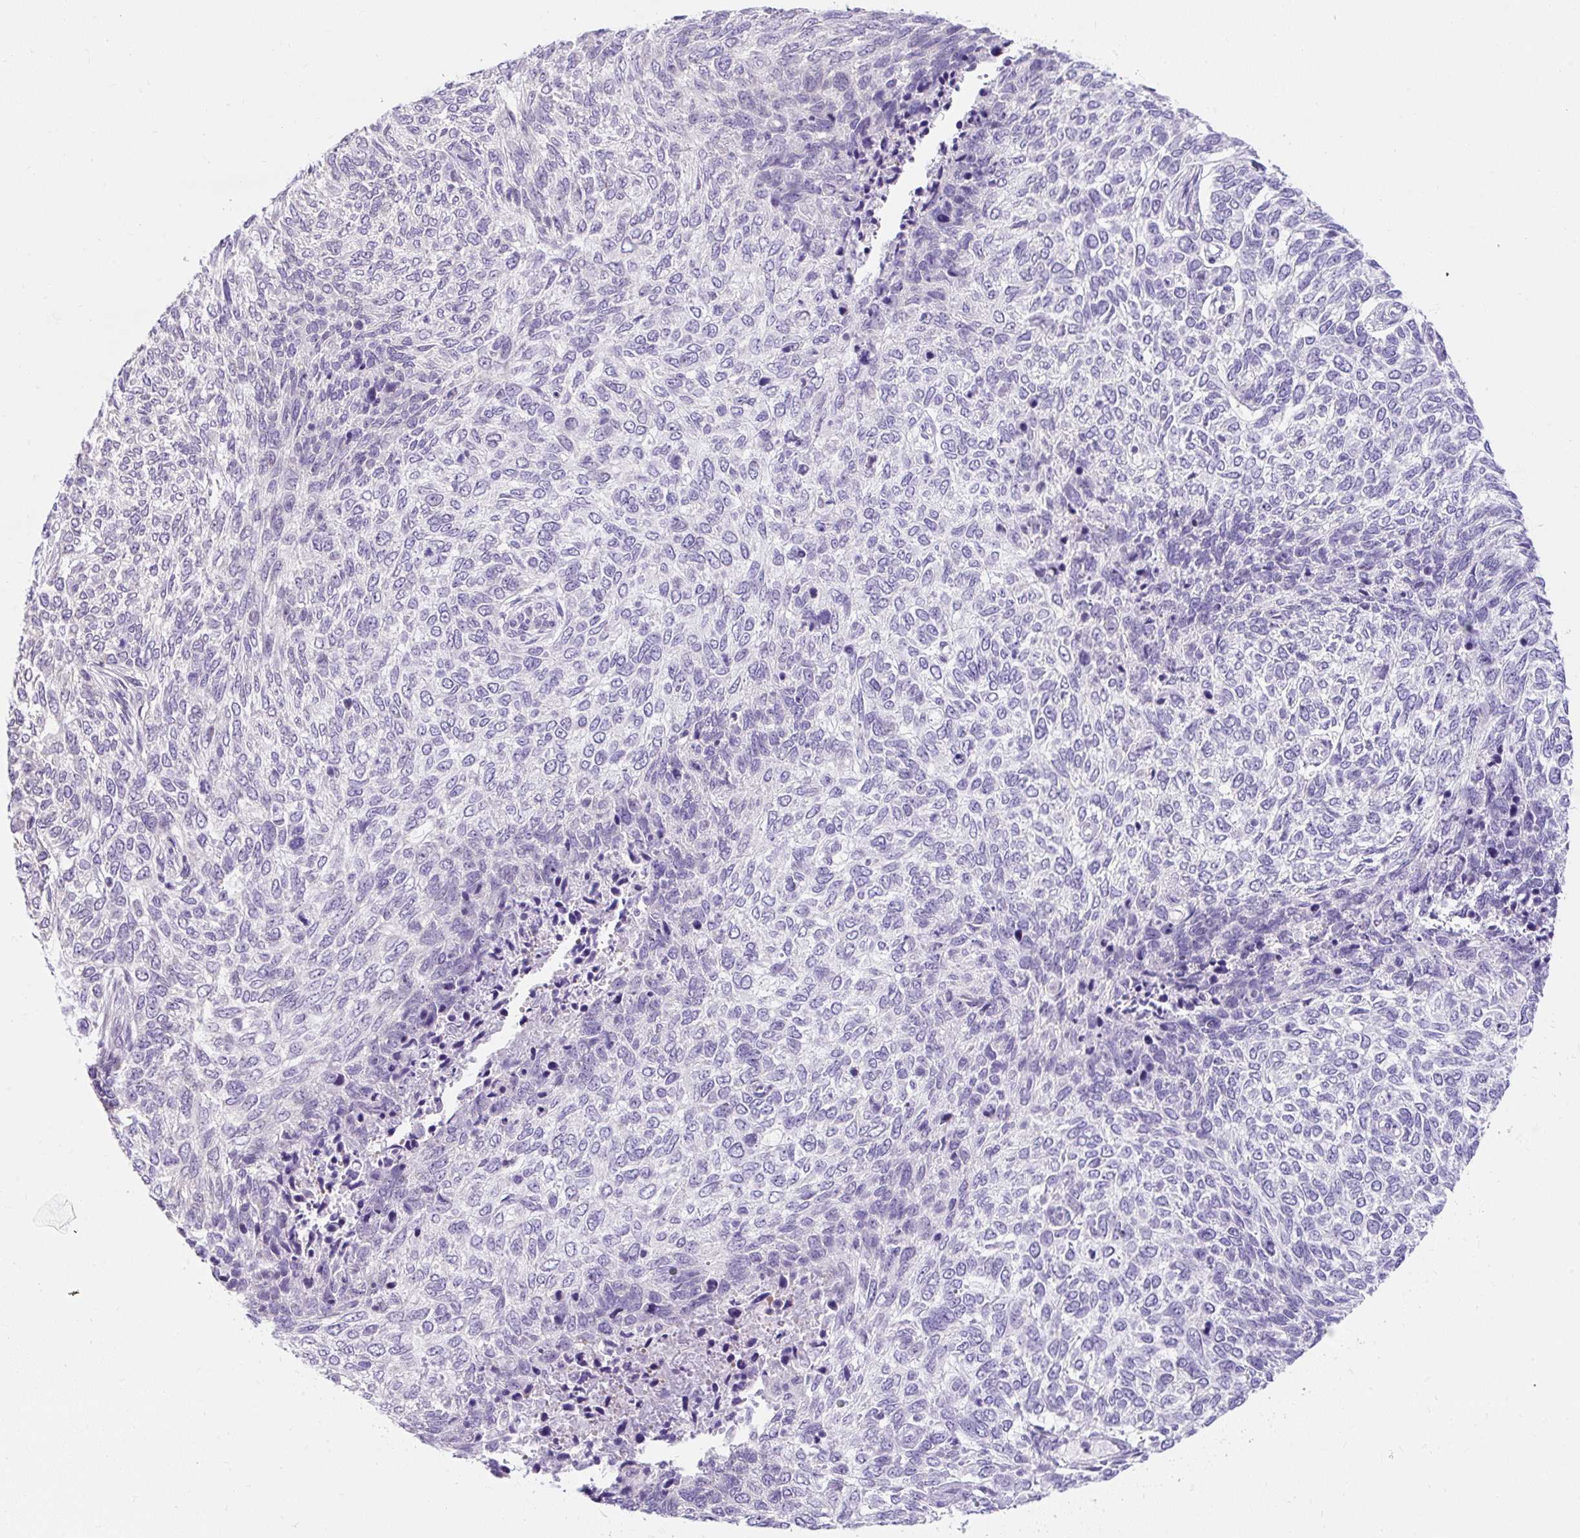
{"staining": {"intensity": "negative", "quantity": "none", "location": "none"}, "tissue": "skin cancer", "cell_type": "Tumor cells", "image_type": "cancer", "snomed": [{"axis": "morphology", "description": "Basal cell carcinoma"}, {"axis": "topography", "description": "Skin"}], "caption": "Tumor cells are negative for brown protein staining in skin cancer (basal cell carcinoma).", "gene": "GOLGA8A", "patient": {"sex": "female", "age": 65}}